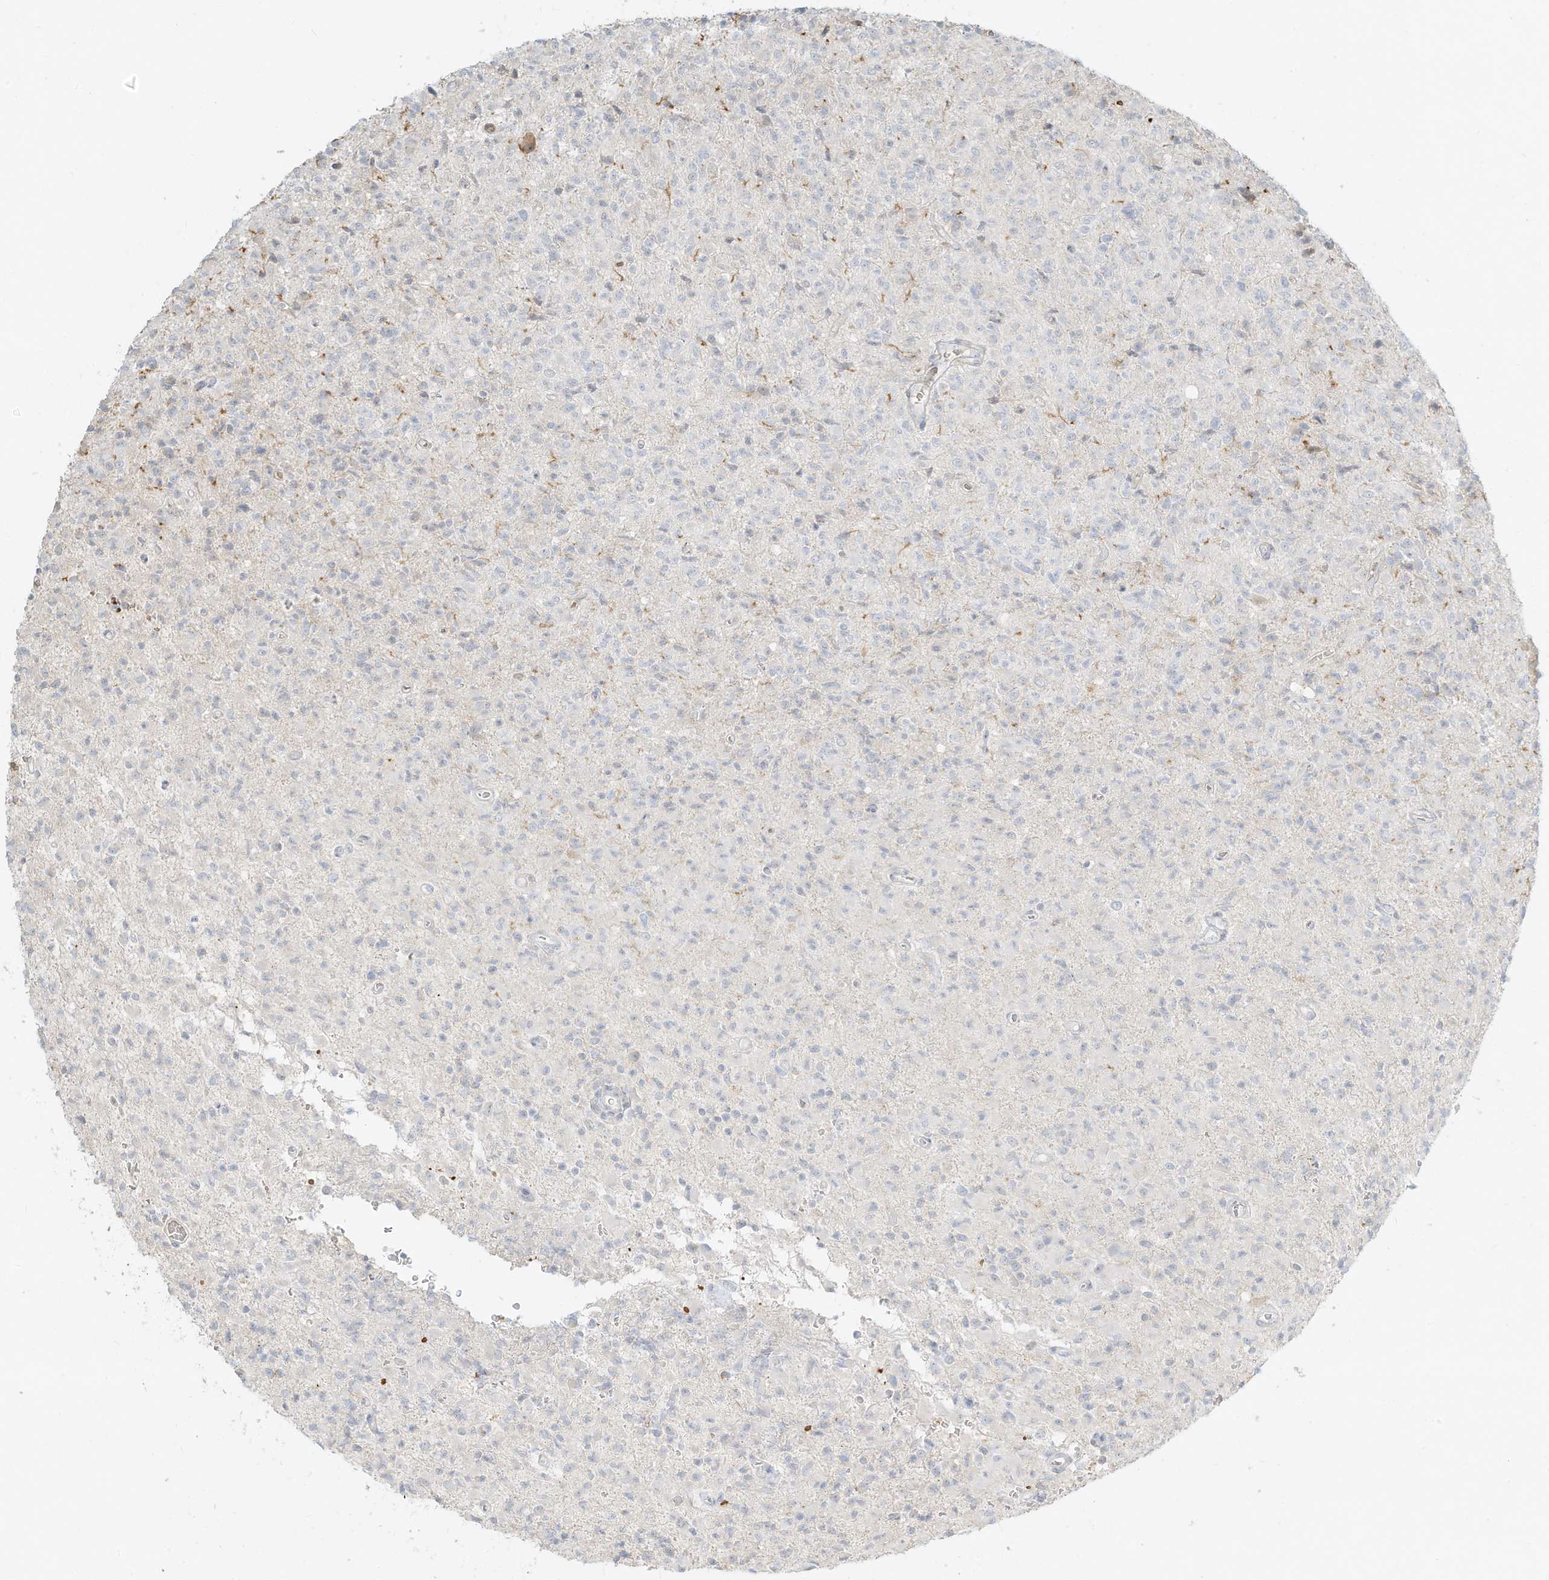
{"staining": {"intensity": "negative", "quantity": "none", "location": "none"}, "tissue": "glioma", "cell_type": "Tumor cells", "image_type": "cancer", "snomed": [{"axis": "morphology", "description": "Glioma, malignant, High grade"}, {"axis": "topography", "description": "Brain"}], "caption": "IHC image of human glioma stained for a protein (brown), which reveals no expression in tumor cells. The staining was performed using DAB (3,3'-diaminobenzidine) to visualize the protein expression in brown, while the nuclei were stained in blue with hematoxylin (Magnification: 20x).", "gene": "OFD1", "patient": {"sex": "female", "age": 57}}